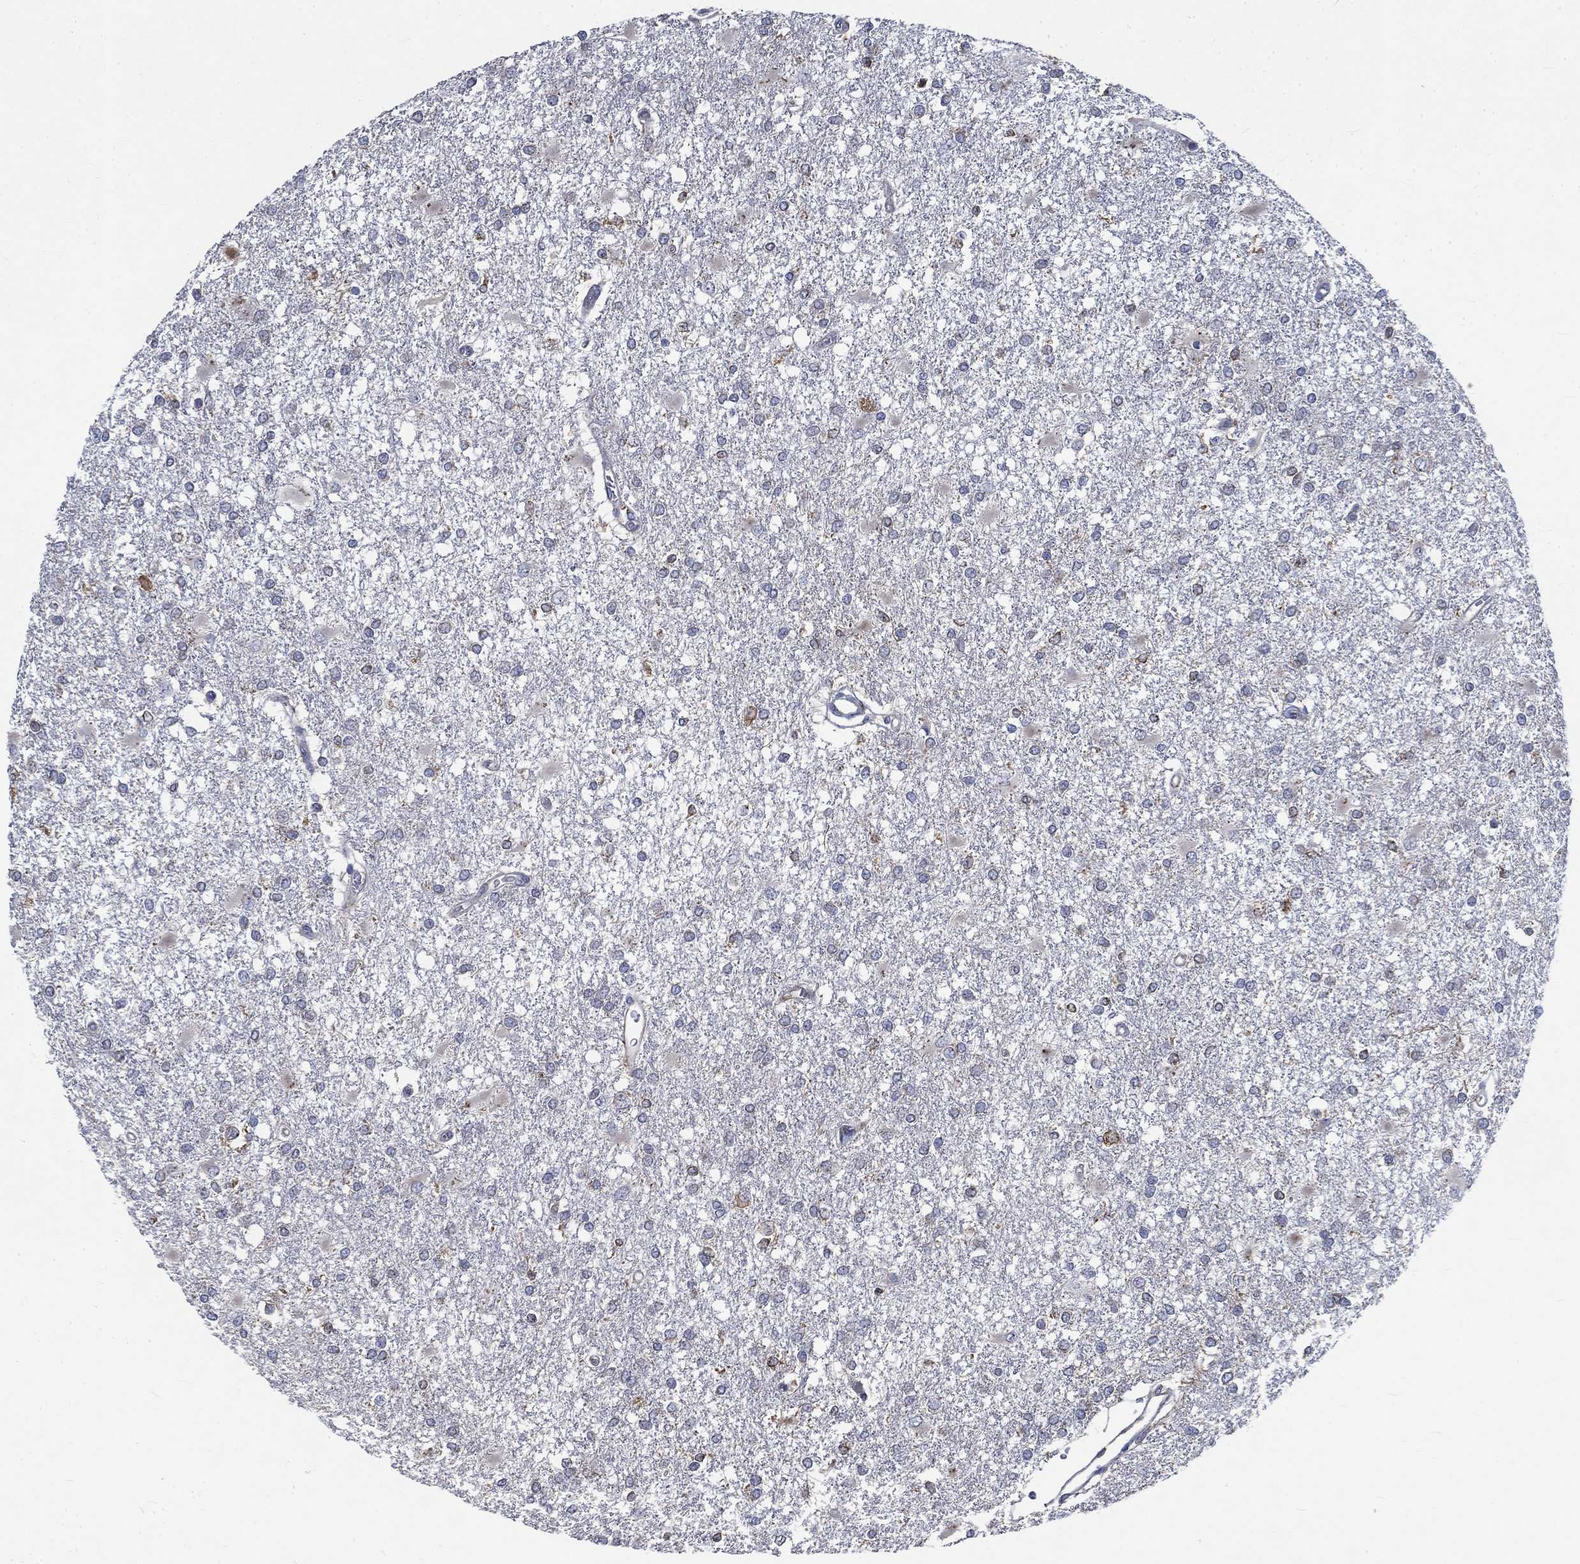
{"staining": {"intensity": "negative", "quantity": "none", "location": "none"}, "tissue": "glioma", "cell_type": "Tumor cells", "image_type": "cancer", "snomed": [{"axis": "morphology", "description": "Glioma, malignant, High grade"}, {"axis": "topography", "description": "Cerebral cortex"}], "caption": "High power microscopy micrograph of an immunohistochemistry histopathology image of malignant glioma (high-grade), revealing no significant expression in tumor cells. The staining is performed using DAB brown chromogen with nuclei counter-stained in using hematoxylin.", "gene": "MMP24", "patient": {"sex": "male", "age": 79}}